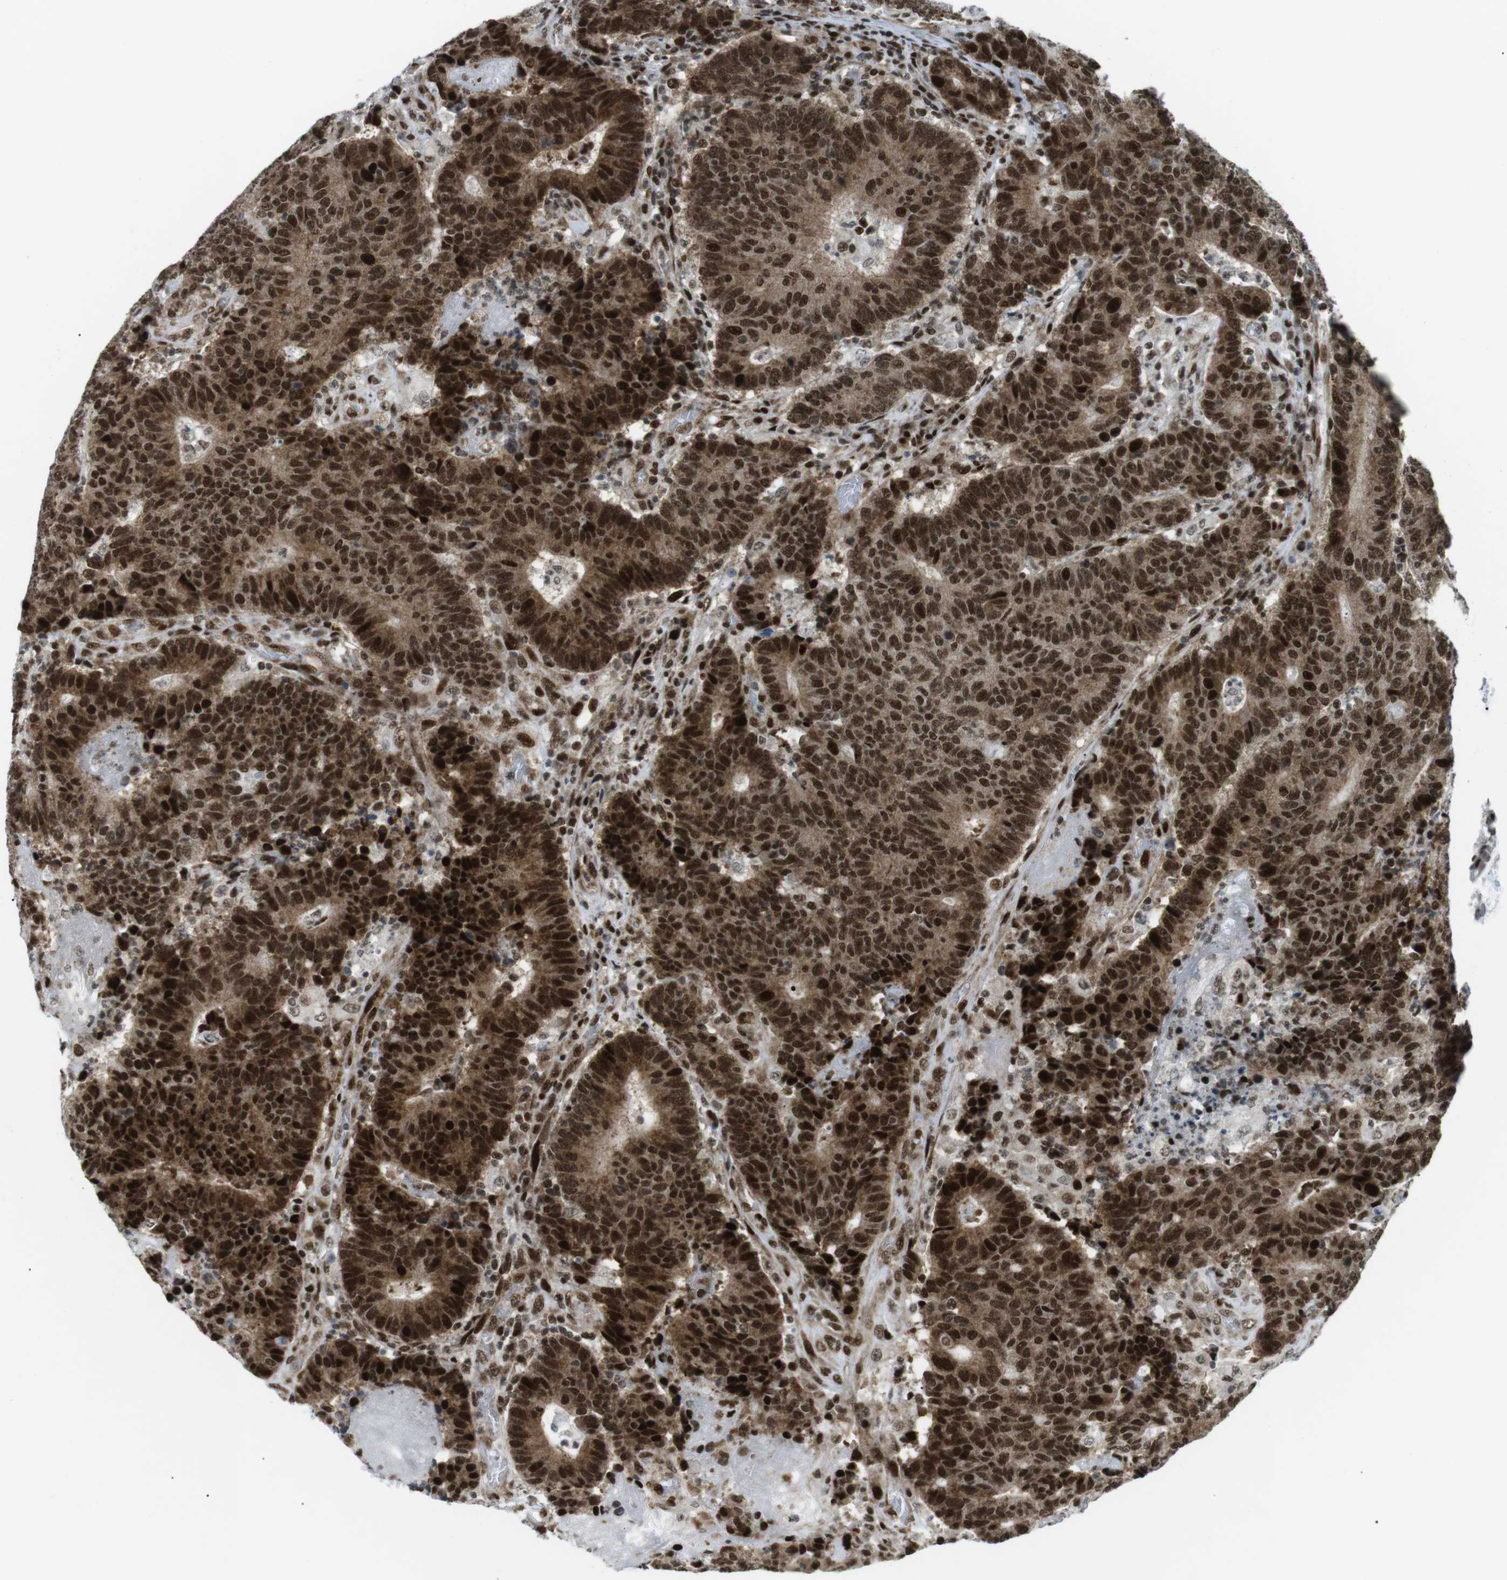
{"staining": {"intensity": "strong", "quantity": ">75%", "location": "cytoplasmic/membranous,nuclear"}, "tissue": "colorectal cancer", "cell_type": "Tumor cells", "image_type": "cancer", "snomed": [{"axis": "morphology", "description": "Normal tissue, NOS"}, {"axis": "morphology", "description": "Adenocarcinoma, NOS"}, {"axis": "topography", "description": "Colon"}], "caption": "Colorectal adenocarcinoma stained for a protein (brown) exhibits strong cytoplasmic/membranous and nuclear positive positivity in about >75% of tumor cells.", "gene": "CDC27", "patient": {"sex": "female", "age": 75}}